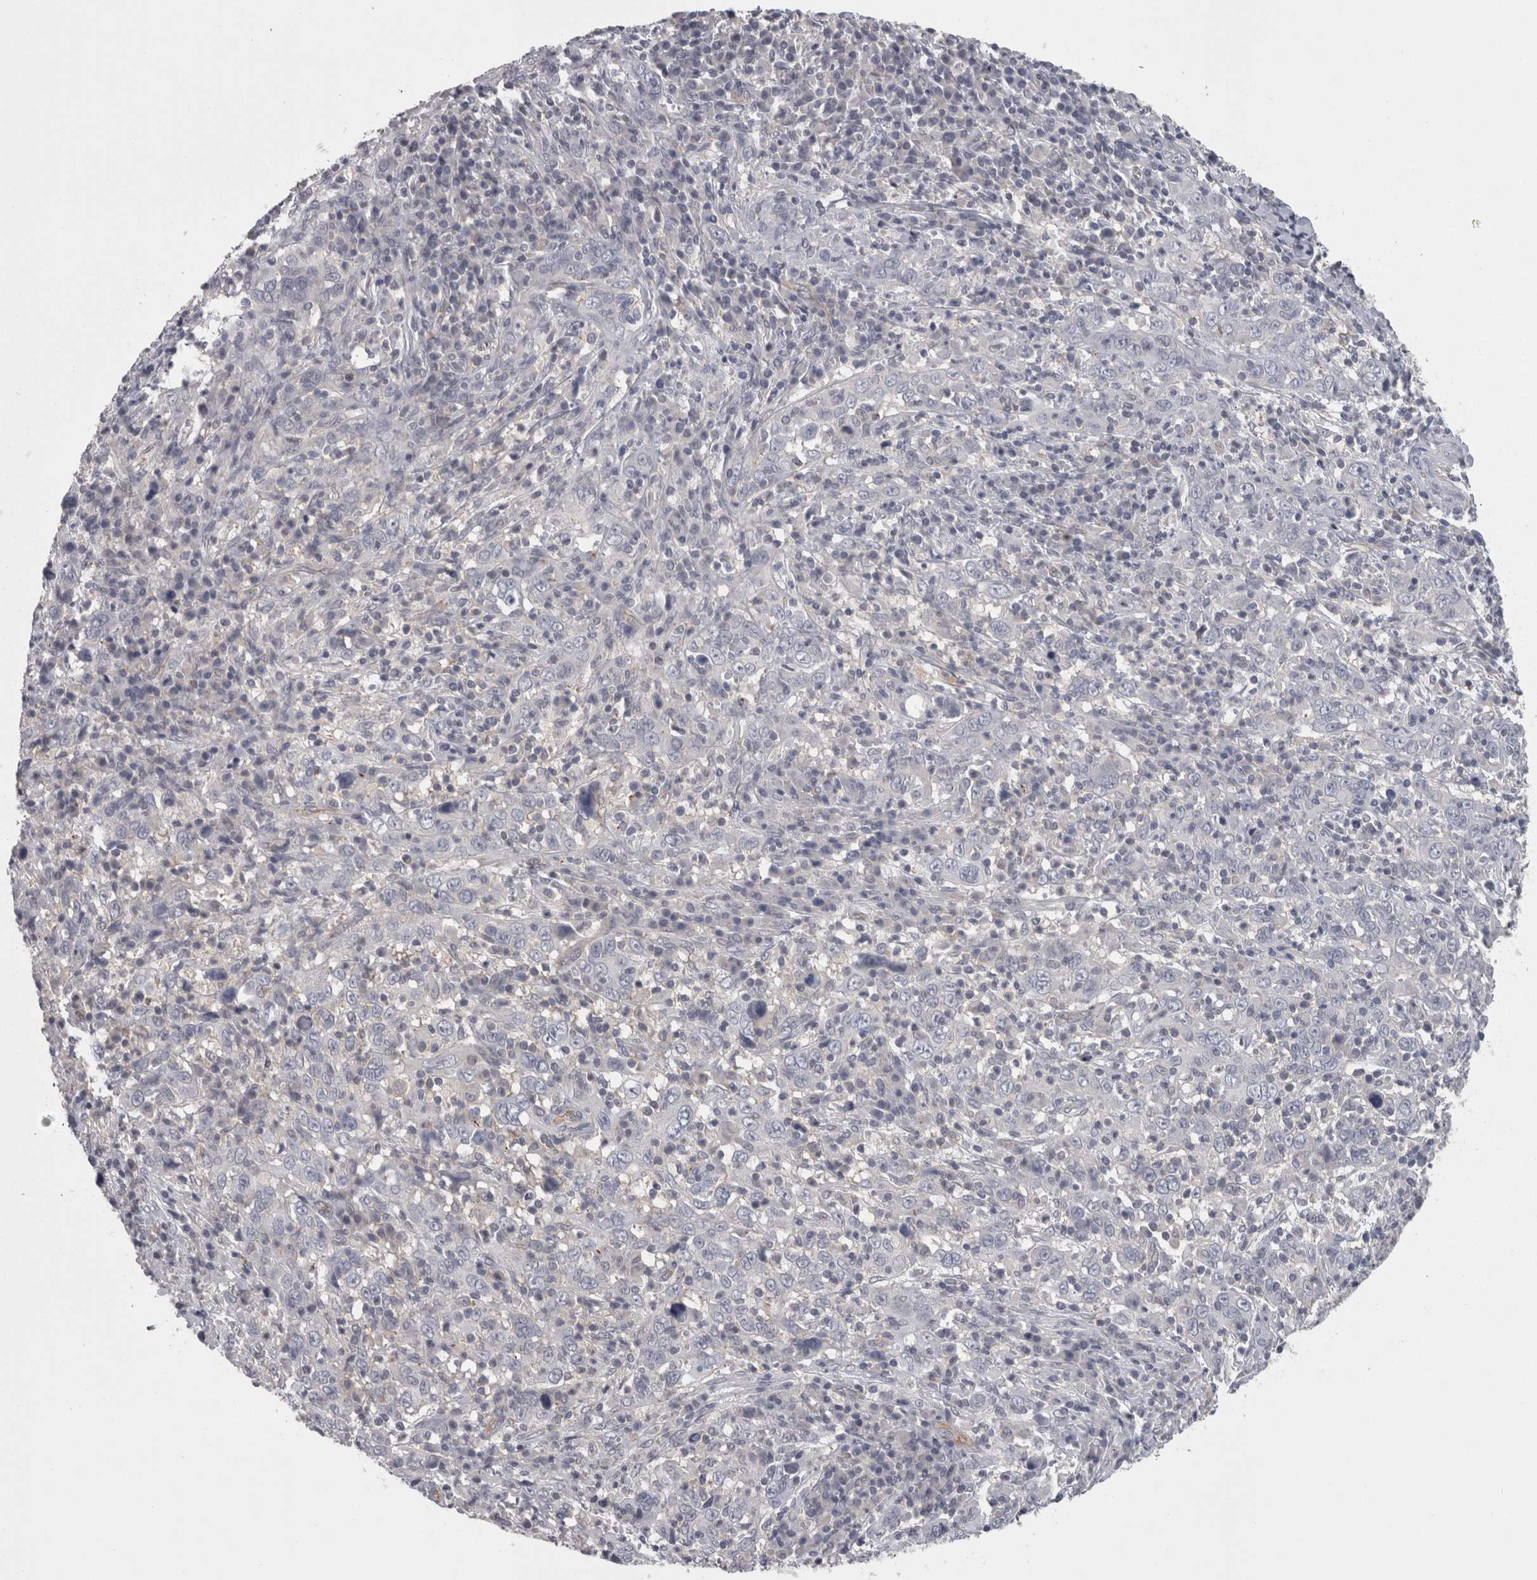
{"staining": {"intensity": "negative", "quantity": "none", "location": "none"}, "tissue": "cervical cancer", "cell_type": "Tumor cells", "image_type": "cancer", "snomed": [{"axis": "morphology", "description": "Squamous cell carcinoma, NOS"}, {"axis": "topography", "description": "Cervix"}], "caption": "Tumor cells show no significant protein expression in squamous cell carcinoma (cervical).", "gene": "LYZL6", "patient": {"sex": "female", "age": 46}}